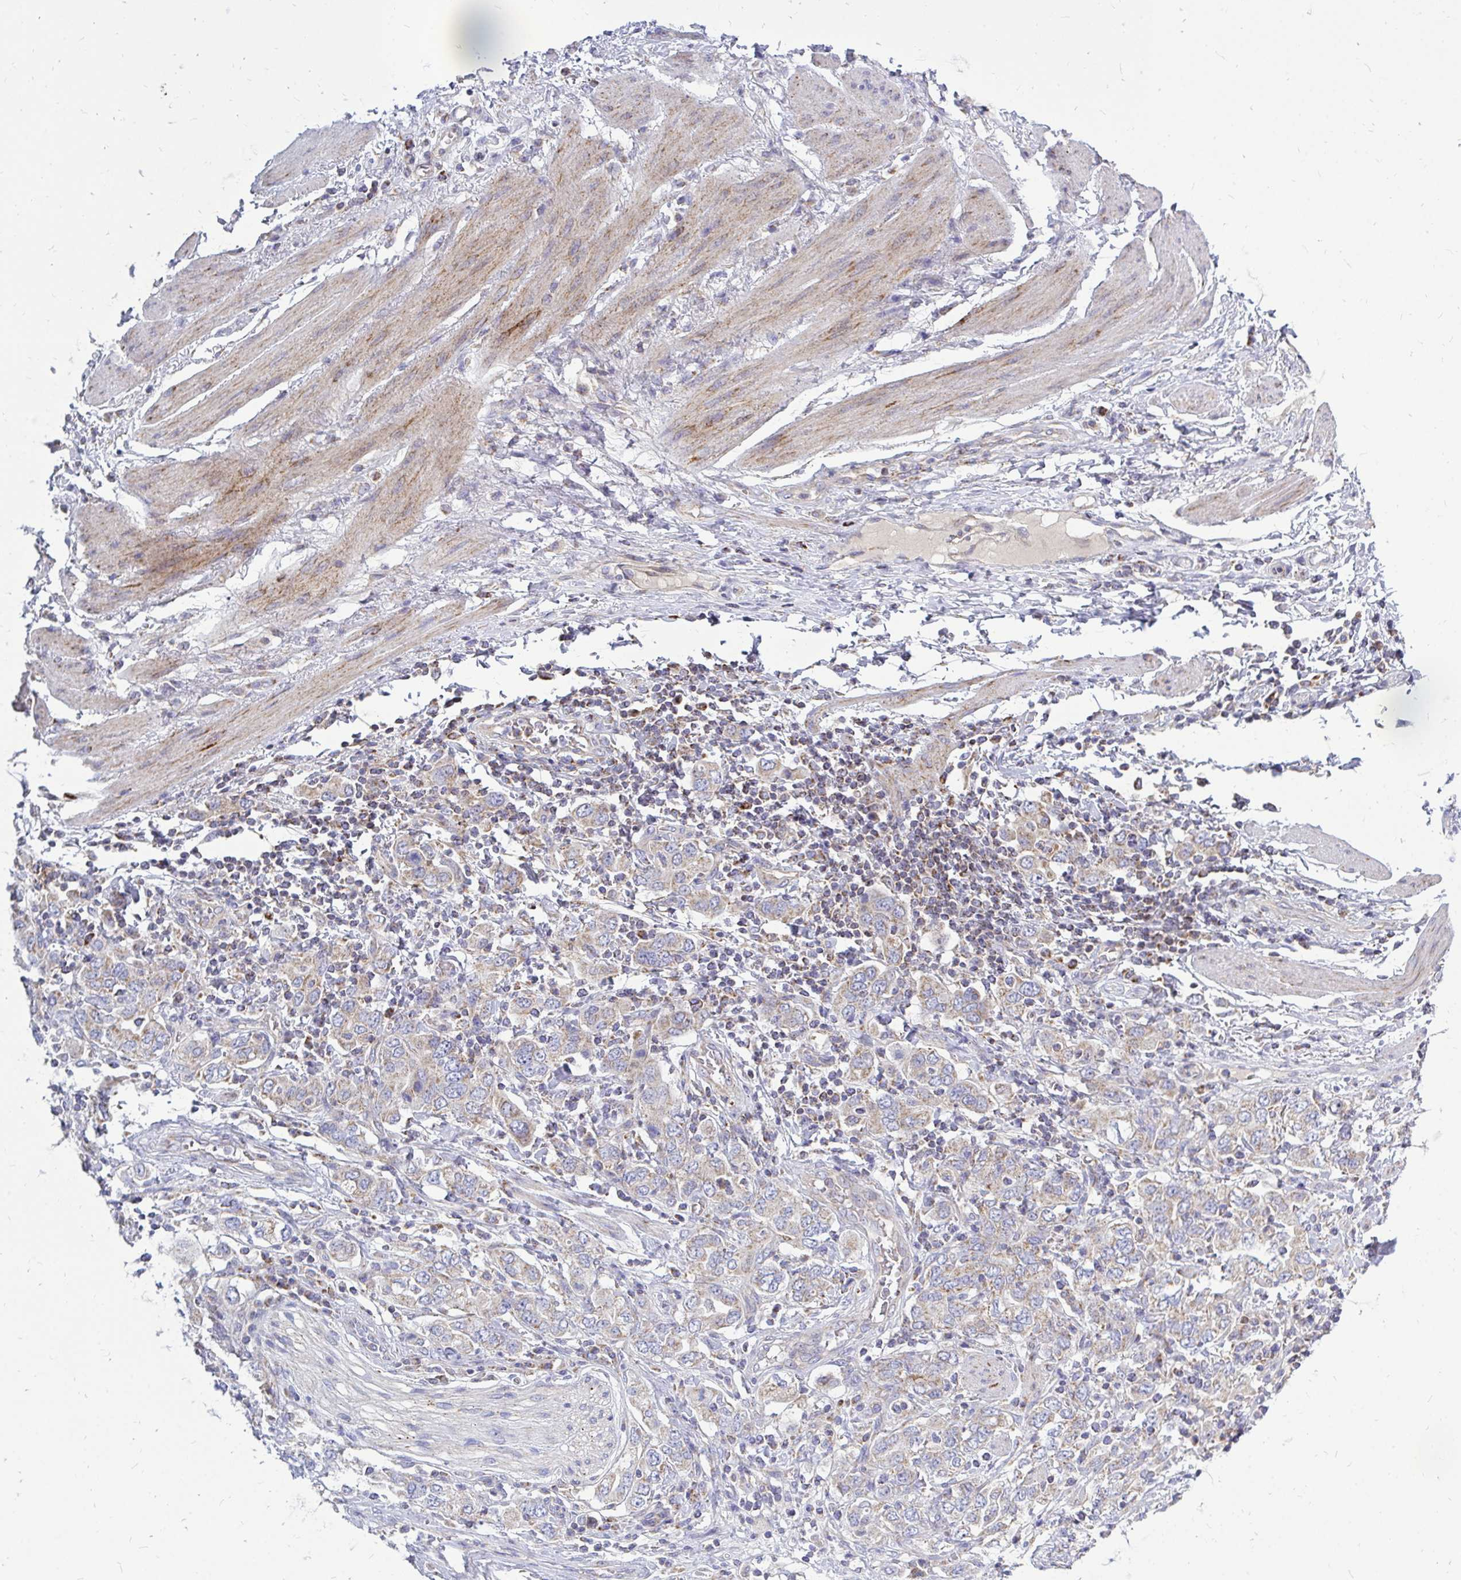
{"staining": {"intensity": "weak", "quantity": ">75%", "location": "cytoplasmic/membranous"}, "tissue": "stomach cancer", "cell_type": "Tumor cells", "image_type": "cancer", "snomed": [{"axis": "morphology", "description": "Adenocarcinoma, NOS"}, {"axis": "topography", "description": "Stomach, upper"}, {"axis": "topography", "description": "Stomach"}], "caption": "IHC of stomach cancer (adenocarcinoma) exhibits low levels of weak cytoplasmic/membranous positivity in about >75% of tumor cells. (DAB IHC, brown staining for protein, blue staining for nuclei).", "gene": "OR10R2", "patient": {"sex": "male", "age": 62}}